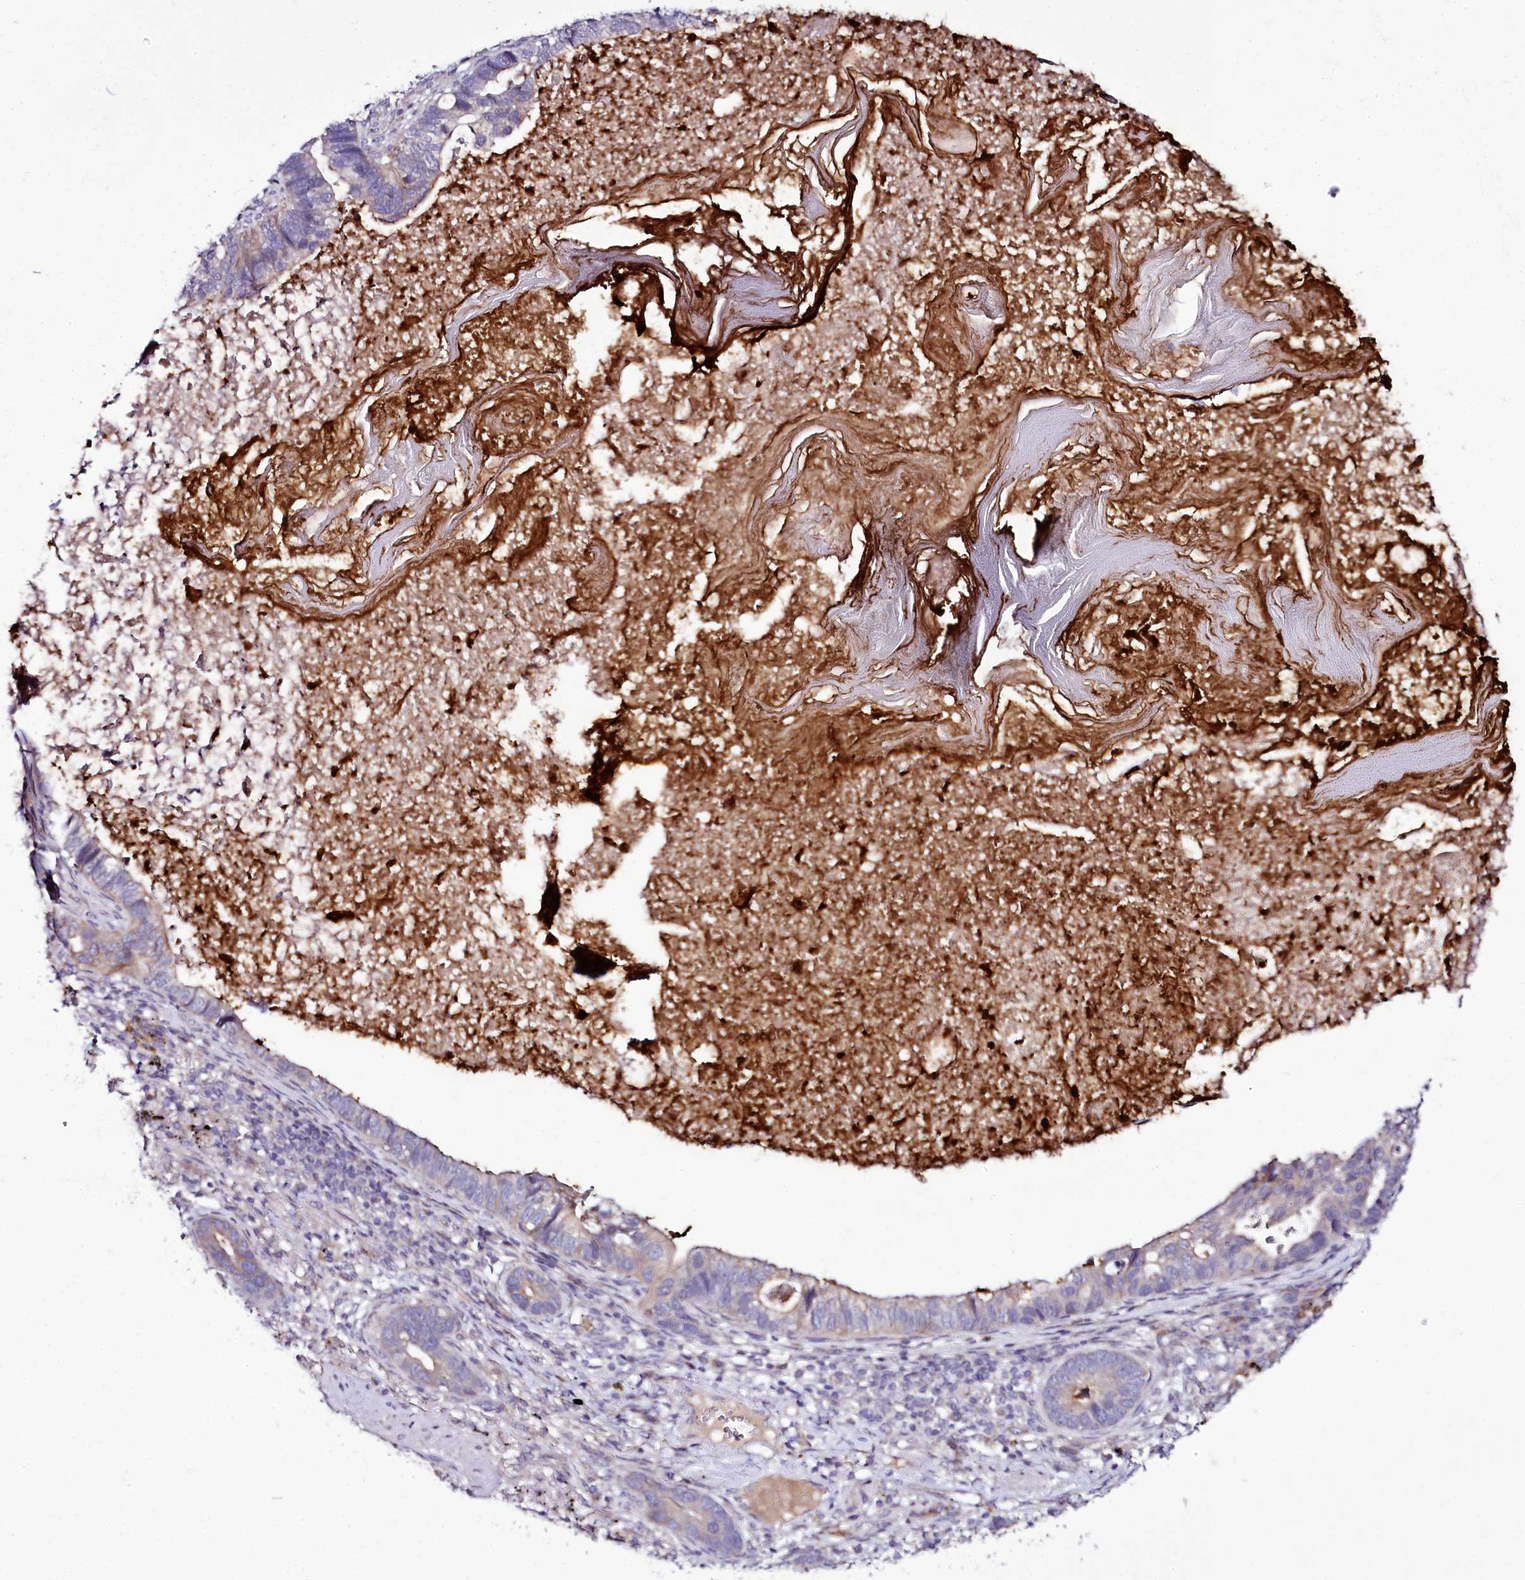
{"staining": {"intensity": "weak", "quantity": "<25%", "location": "cytoplasmic/membranous"}, "tissue": "lung cancer", "cell_type": "Tumor cells", "image_type": "cancer", "snomed": [{"axis": "morphology", "description": "Adenocarcinoma, NOS"}, {"axis": "topography", "description": "Lung"}], "caption": "High magnification brightfield microscopy of lung cancer stained with DAB (brown) and counterstained with hematoxylin (blue): tumor cells show no significant expression.", "gene": "ZC3H12C", "patient": {"sex": "male", "age": 67}}